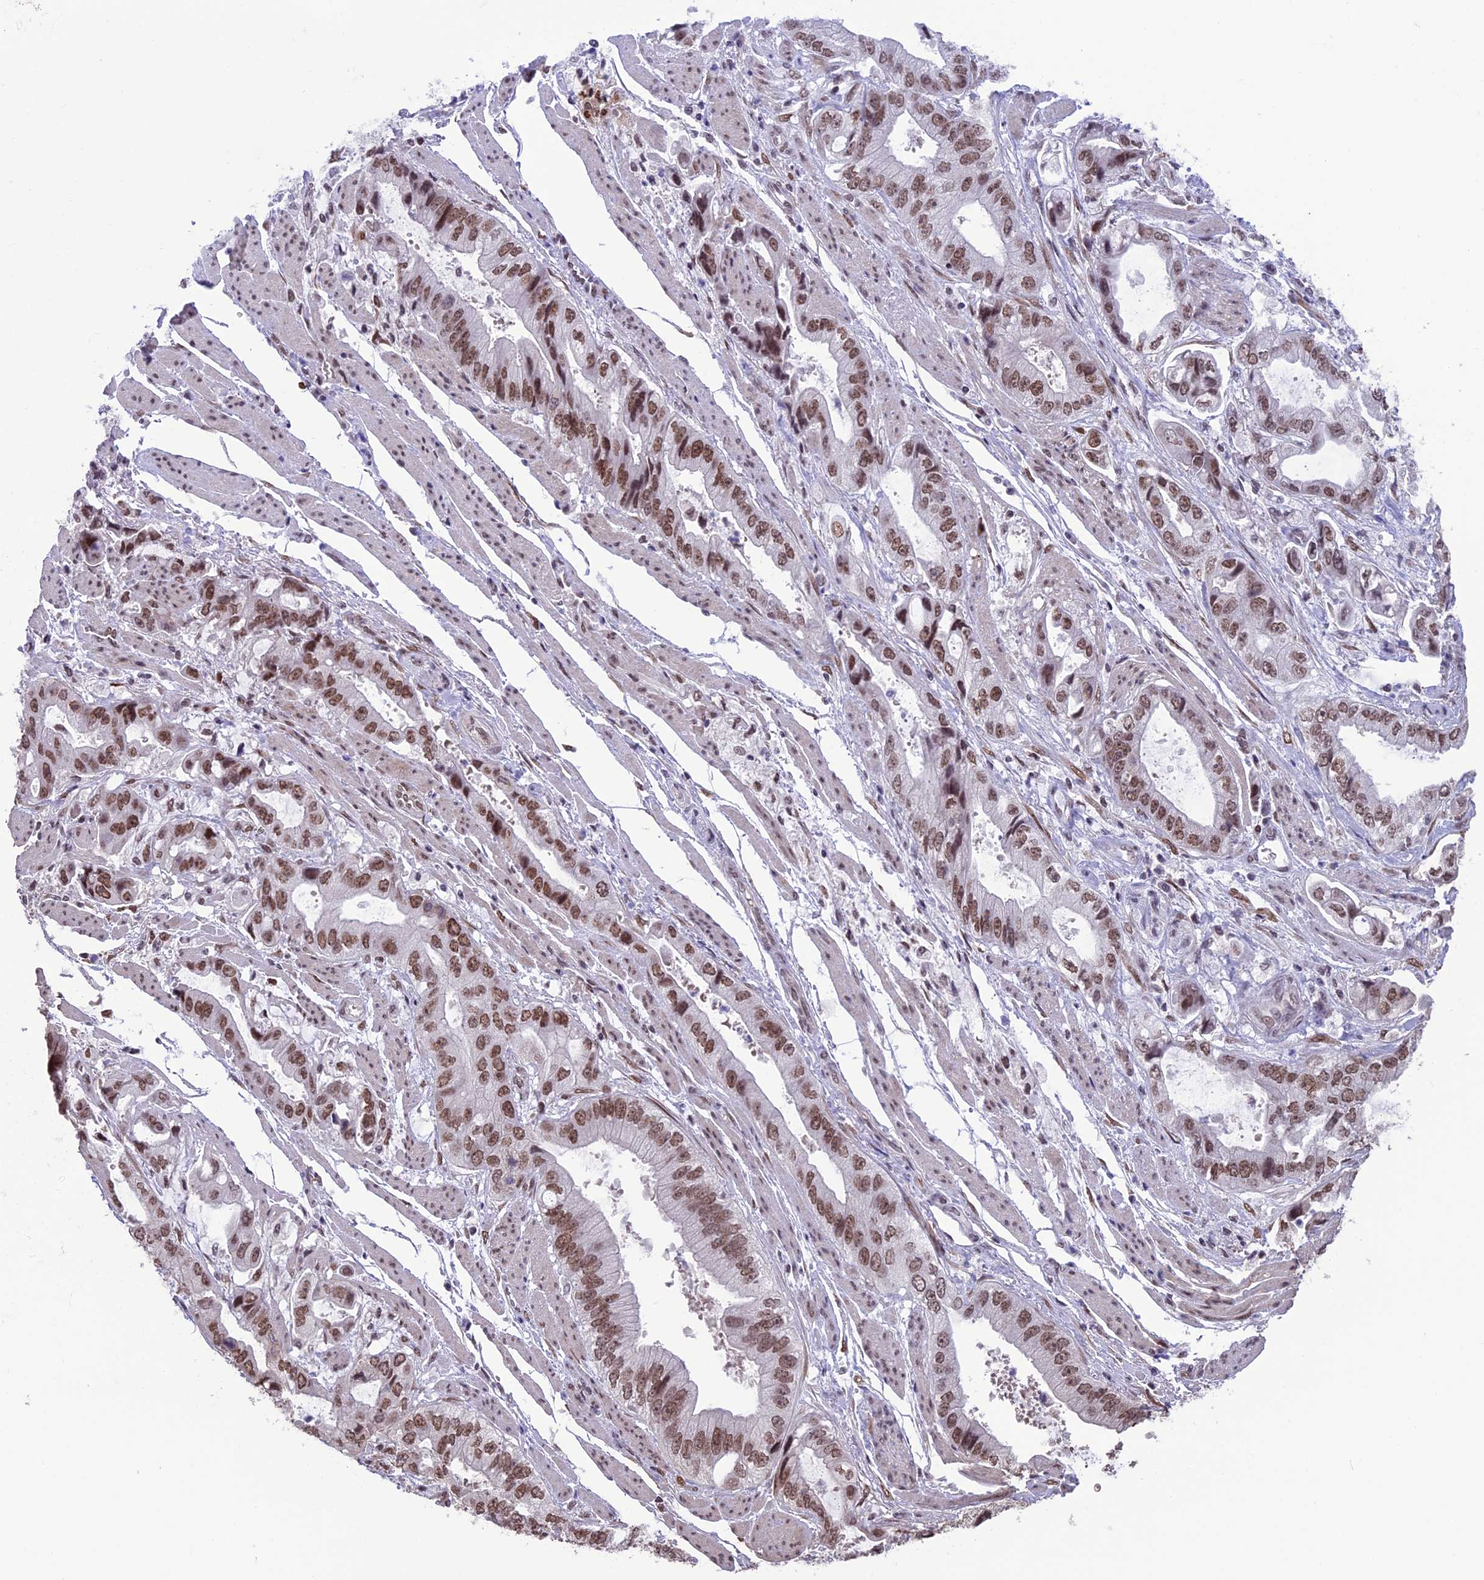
{"staining": {"intensity": "moderate", "quantity": ">75%", "location": "nuclear"}, "tissue": "stomach cancer", "cell_type": "Tumor cells", "image_type": "cancer", "snomed": [{"axis": "morphology", "description": "Adenocarcinoma, NOS"}, {"axis": "topography", "description": "Stomach"}], "caption": "Human stomach cancer (adenocarcinoma) stained with a brown dye shows moderate nuclear positive positivity in approximately >75% of tumor cells.", "gene": "MPHOSPH8", "patient": {"sex": "male", "age": 62}}